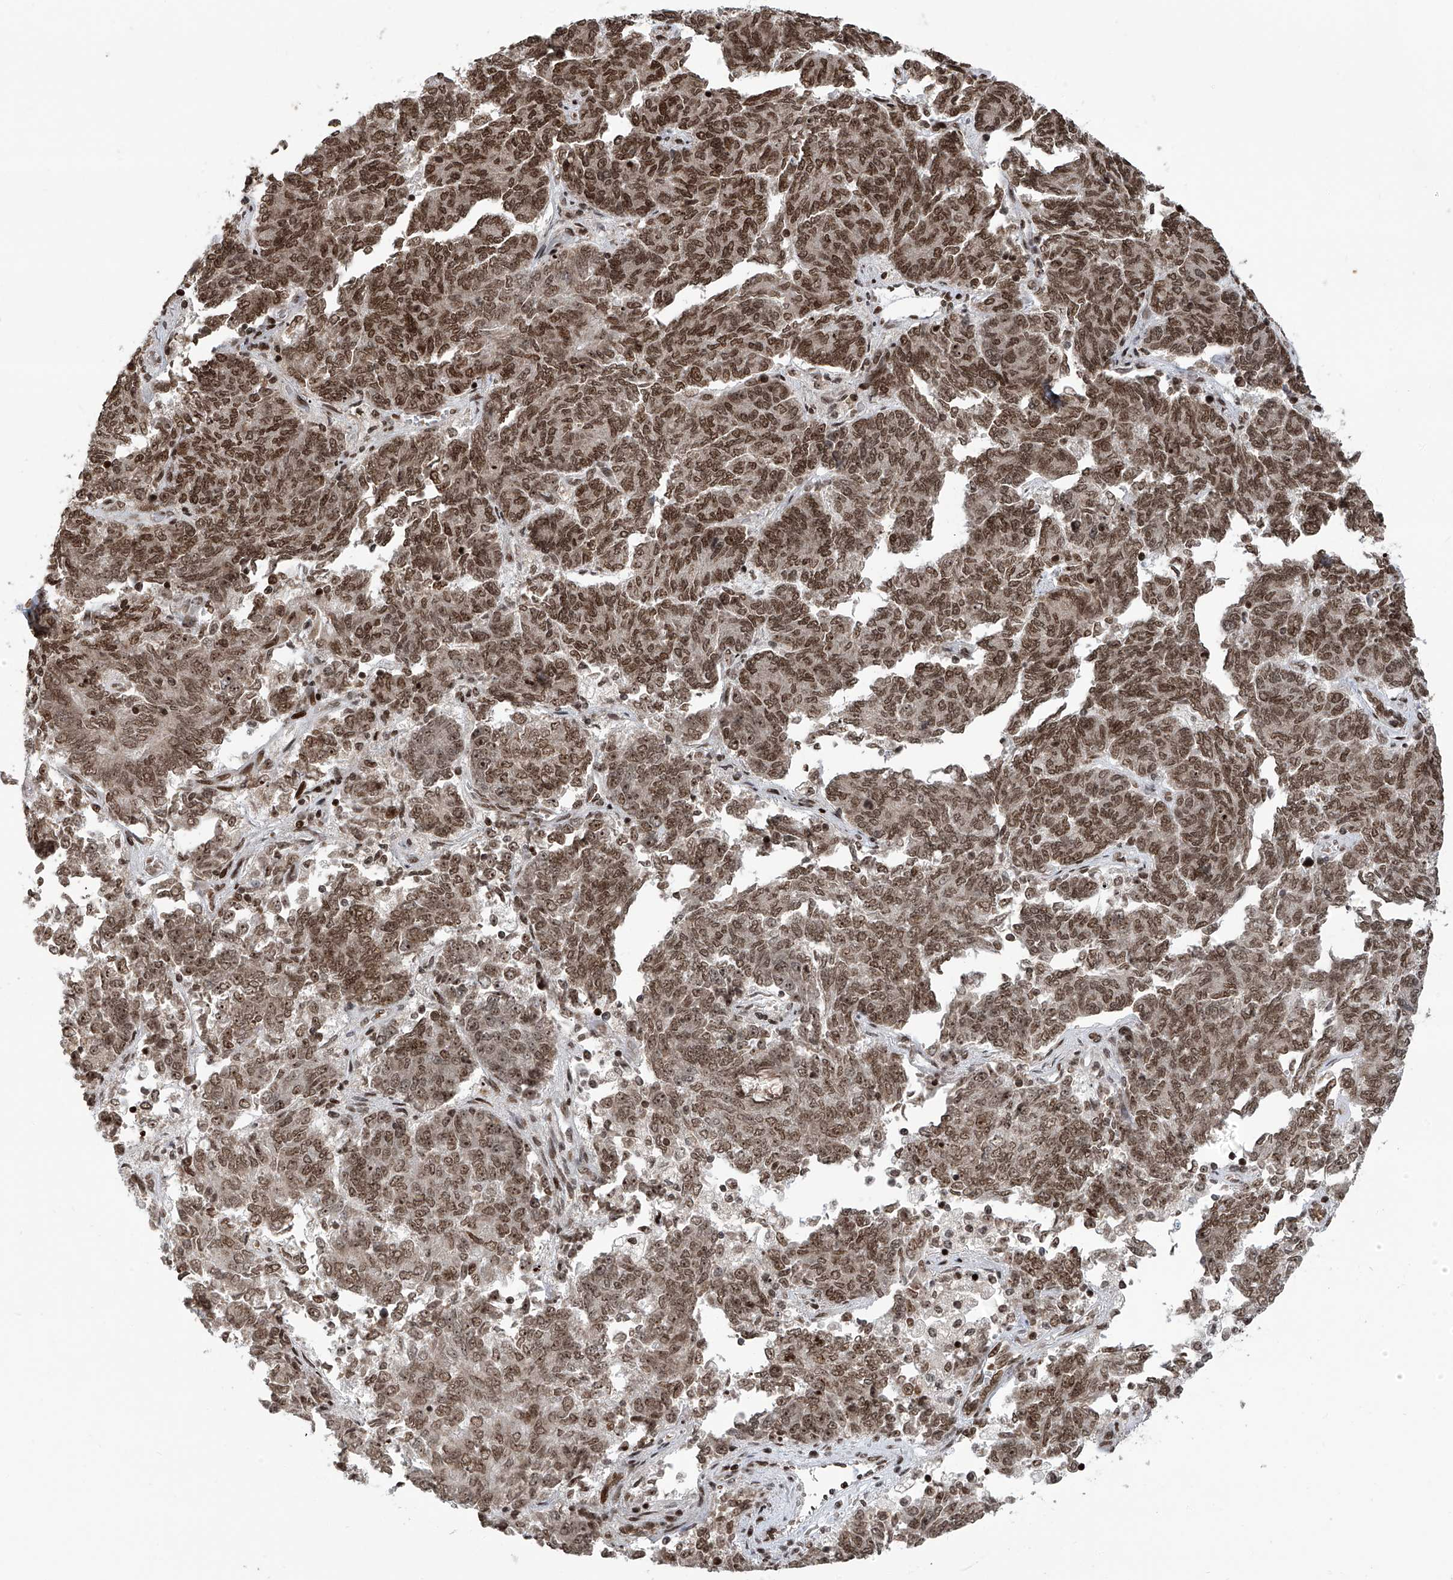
{"staining": {"intensity": "moderate", "quantity": ">75%", "location": "nuclear"}, "tissue": "endometrial cancer", "cell_type": "Tumor cells", "image_type": "cancer", "snomed": [{"axis": "morphology", "description": "Adenocarcinoma, NOS"}, {"axis": "topography", "description": "Endometrium"}], "caption": "Protein staining exhibits moderate nuclear staining in about >75% of tumor cells in endometrial cancer. Immunohistochemistry stains the protein in brown and the nuclei are stained blue.", "gene": "PAK1IP1", "patient": {"sex": "female", "age": 80}}